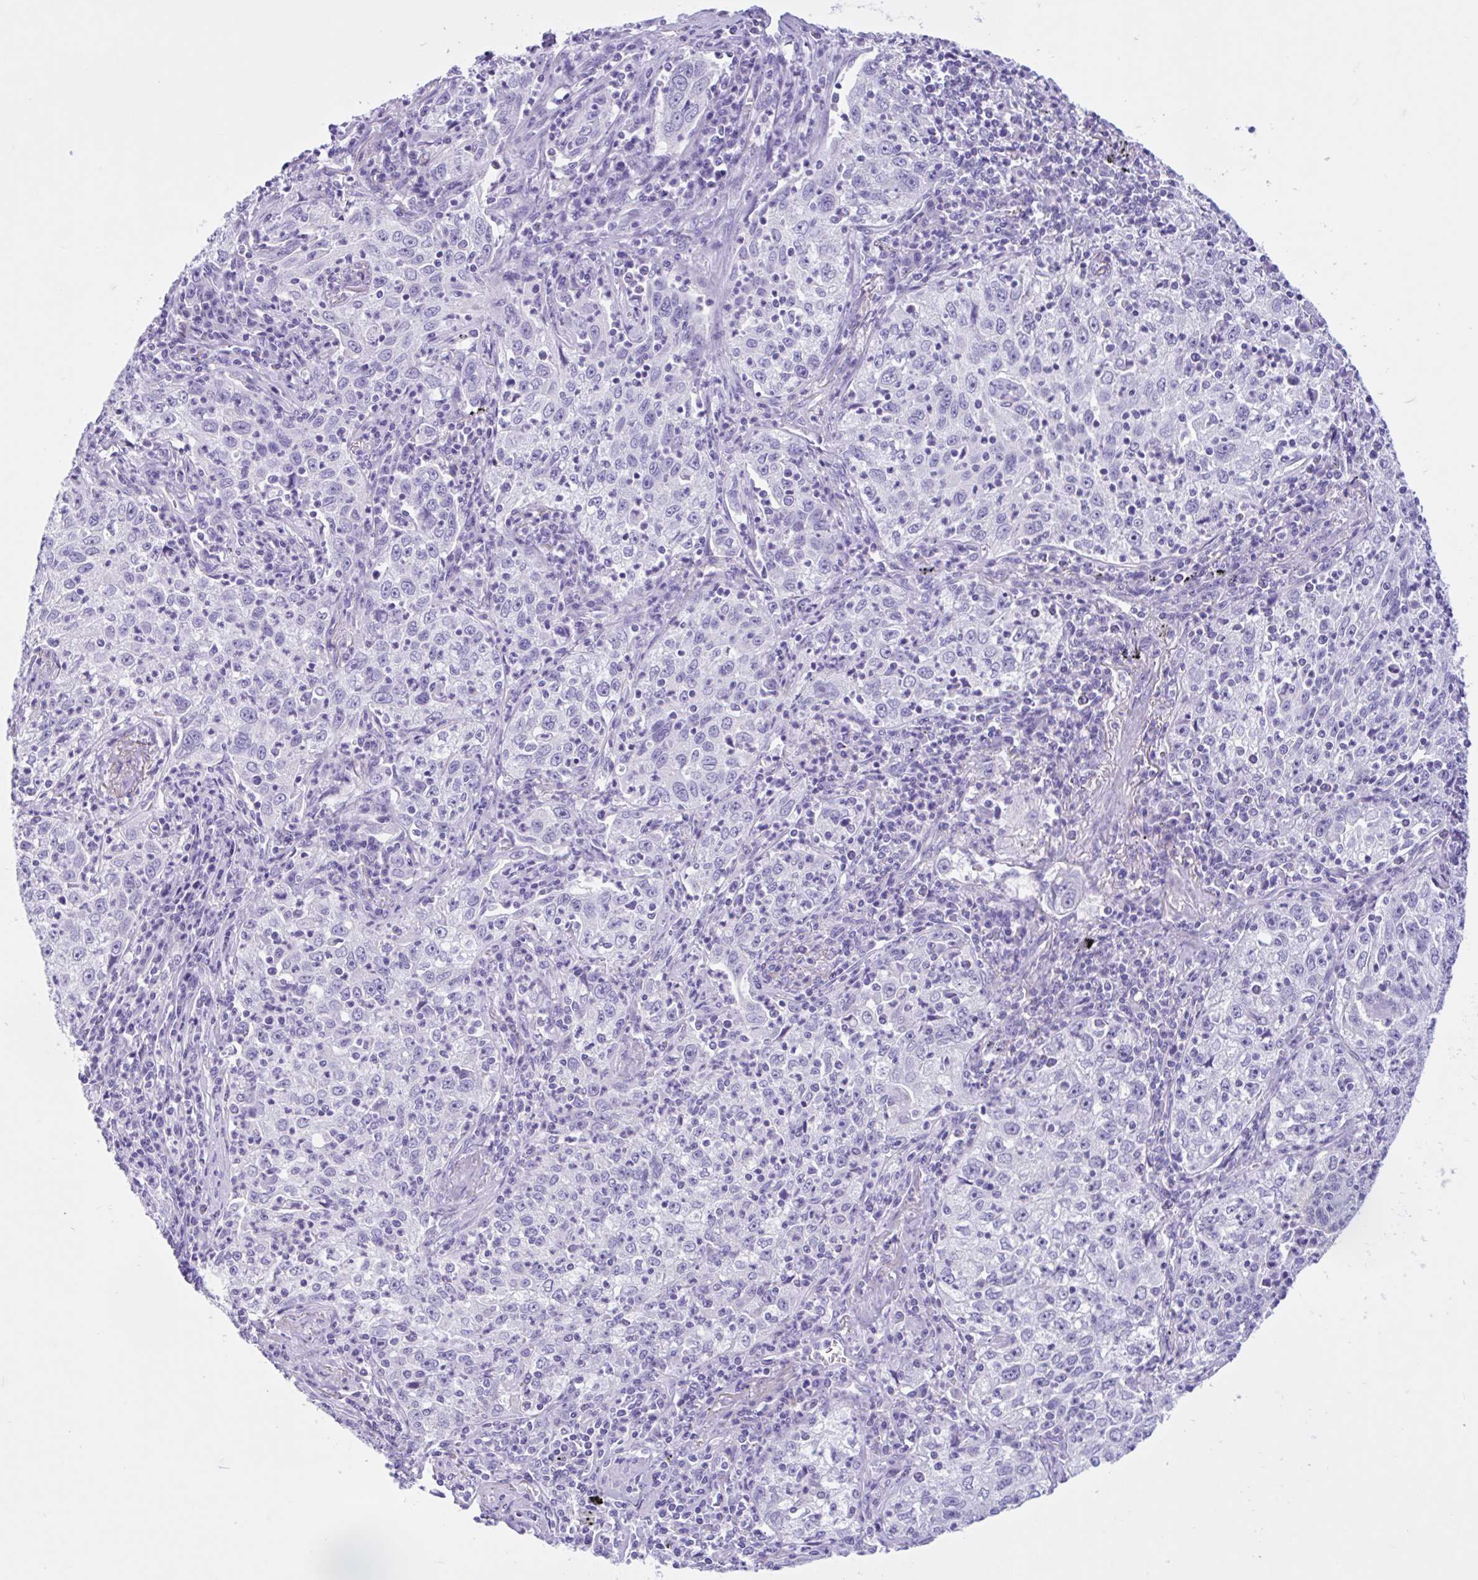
{"staining": {"intensity": "negative", "quantity": "none", "location": "none"}, "tissue": "lung cancer", "cell_type": "Tumor cells", "image_type": "cancer", "snomed": [{"axis": "morphology", "description": "Squamous cell carcinoma, NOS"}, {"axis": "topography", "description": "Lung"}], "caption": "Lung cancer (squamous cell carcinoma) was stained to show a protein in brown. There is no significant expression in tumor cells.", "gene": "ZNF319", "patient": {"sex": "male", "age": 71}}